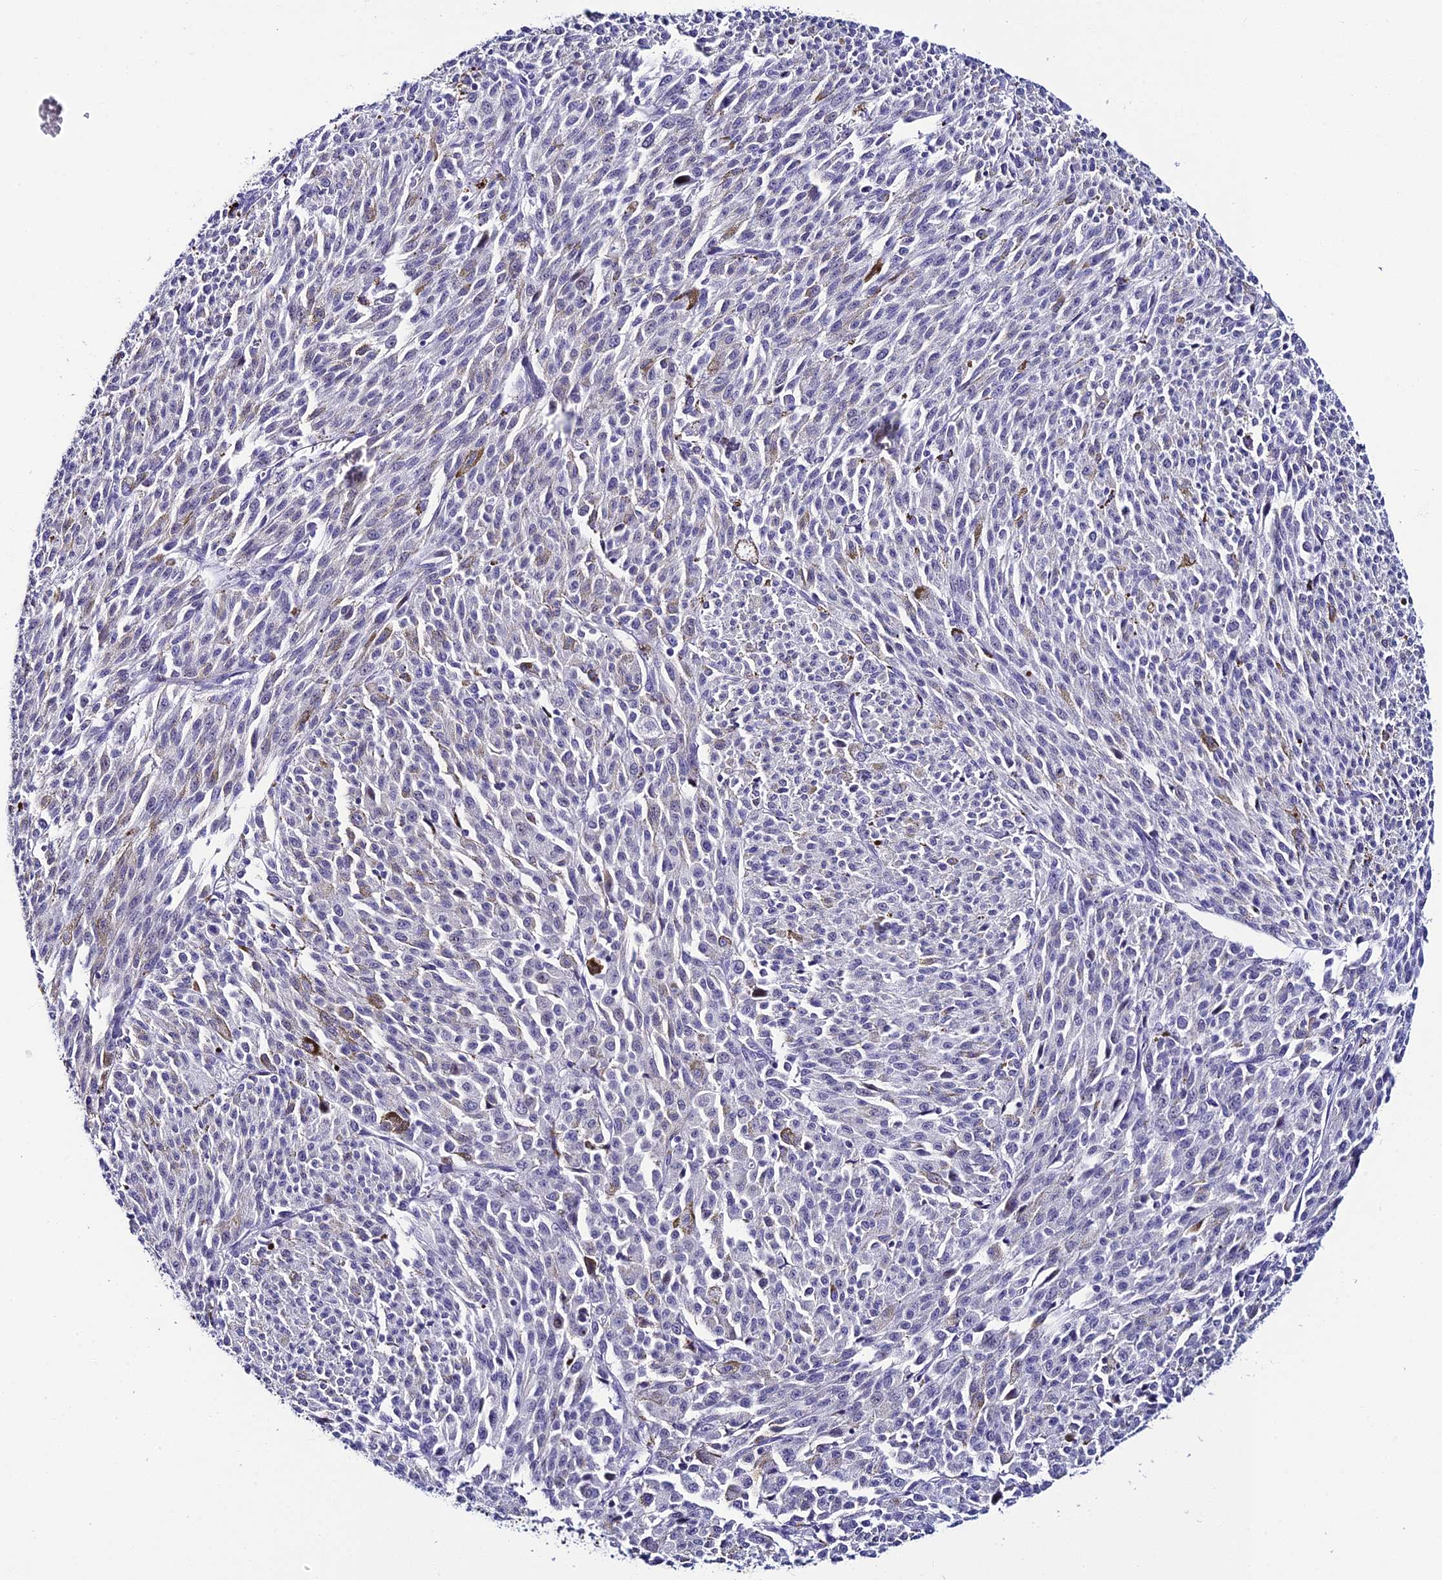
{"staining": {"intensity": "negative", "quantity": "none", "location": "none"}, "tissue": "melanoma", "cell_type": "Tumor cells", "image_type": "cancer", "snomed": [{"axis": "morphology", "description": "Malignant melanoma, NOS"}, {"axis": "topography", "description": "Skin"}], "caption": "A micrograph of human malignant melanoma is negative for staining in tumor cells.", "gene": "RASGEF1B", "patient": {"sex": "female", "age": 52}}